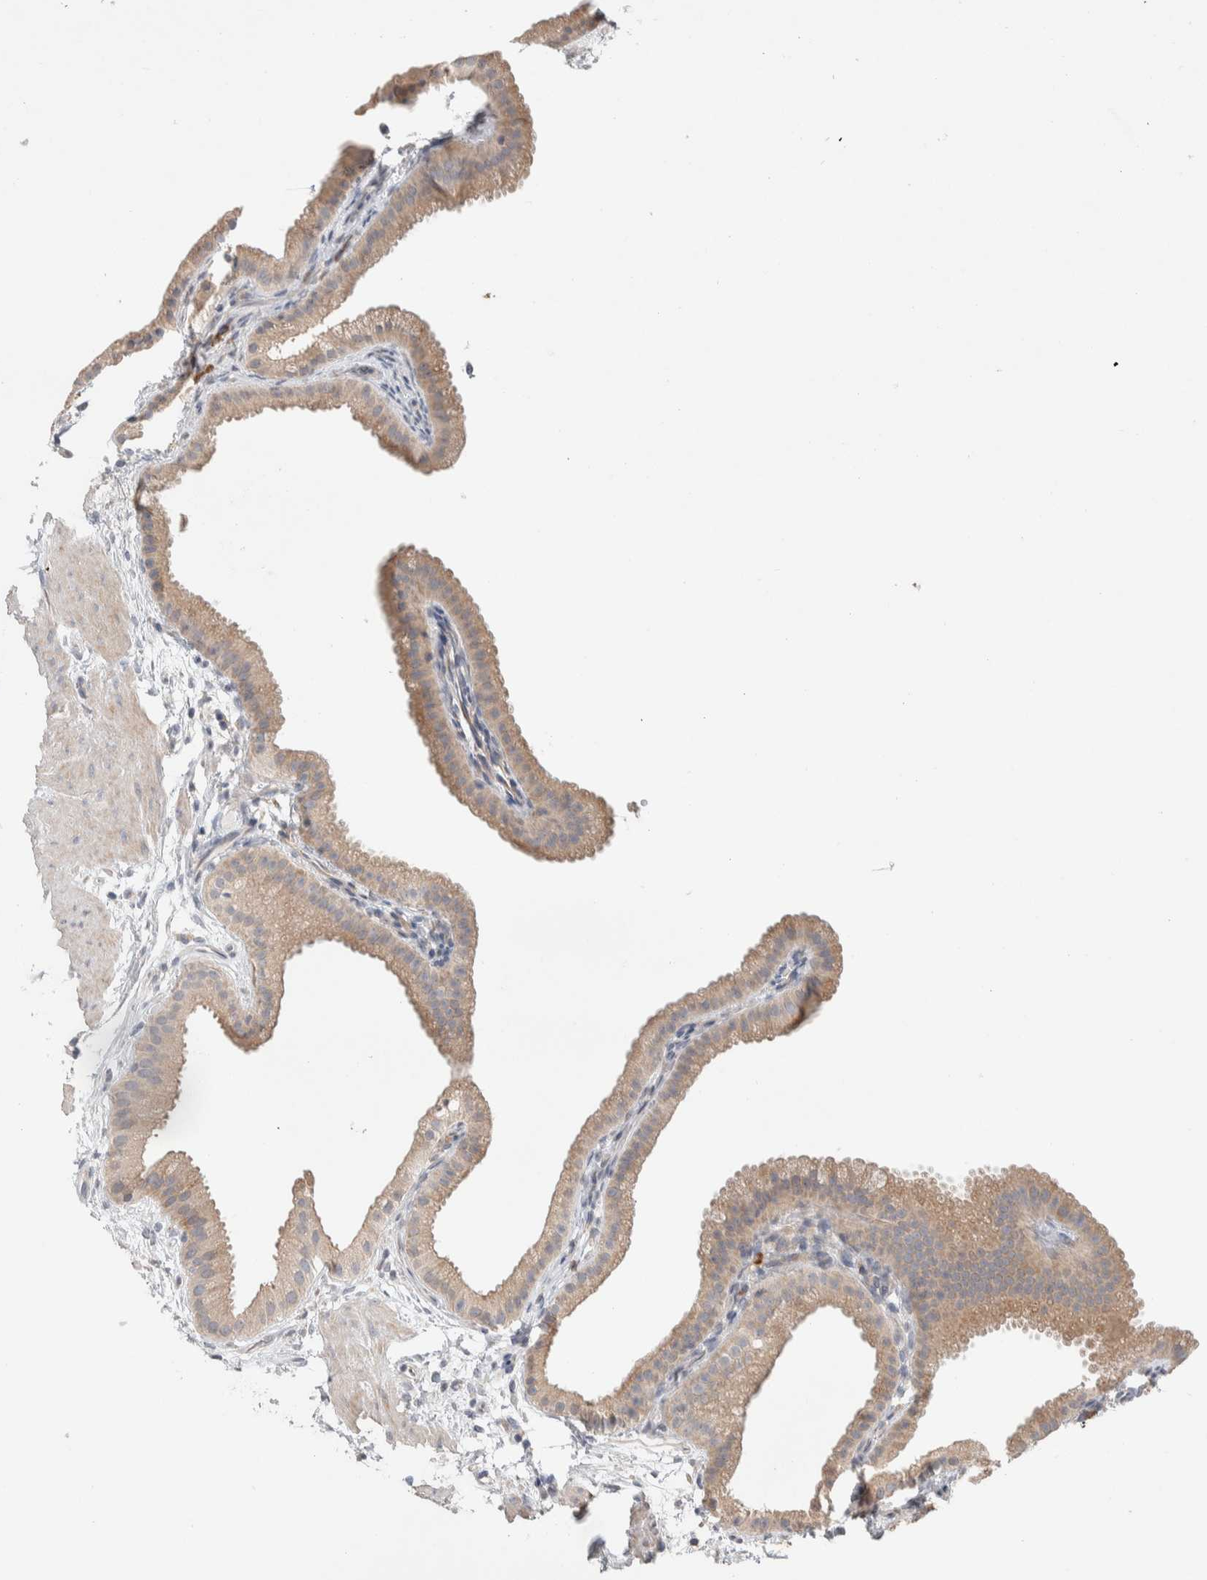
{"staining": {"intensity": "weak", "quantity": ">75%", "location": "cytoplasmic/membranous"}, "tissue": "gallbladder", "cell_type": "Glandular cells", "image_type": "normal", "snomed": [{"axis": "morphology", "description": "Normal tissue, NOS"}, {"axis": "topography", "description": "Gallbladder"}], "caption": "About >75% of glandular cells in benign gallbladder reveal weak cytoplasmic/membranous protein positivity as visualized by brown immunohistochemical staining.", "gene": "ADCY8", "patient": {"sex": "female", "age": 64}}